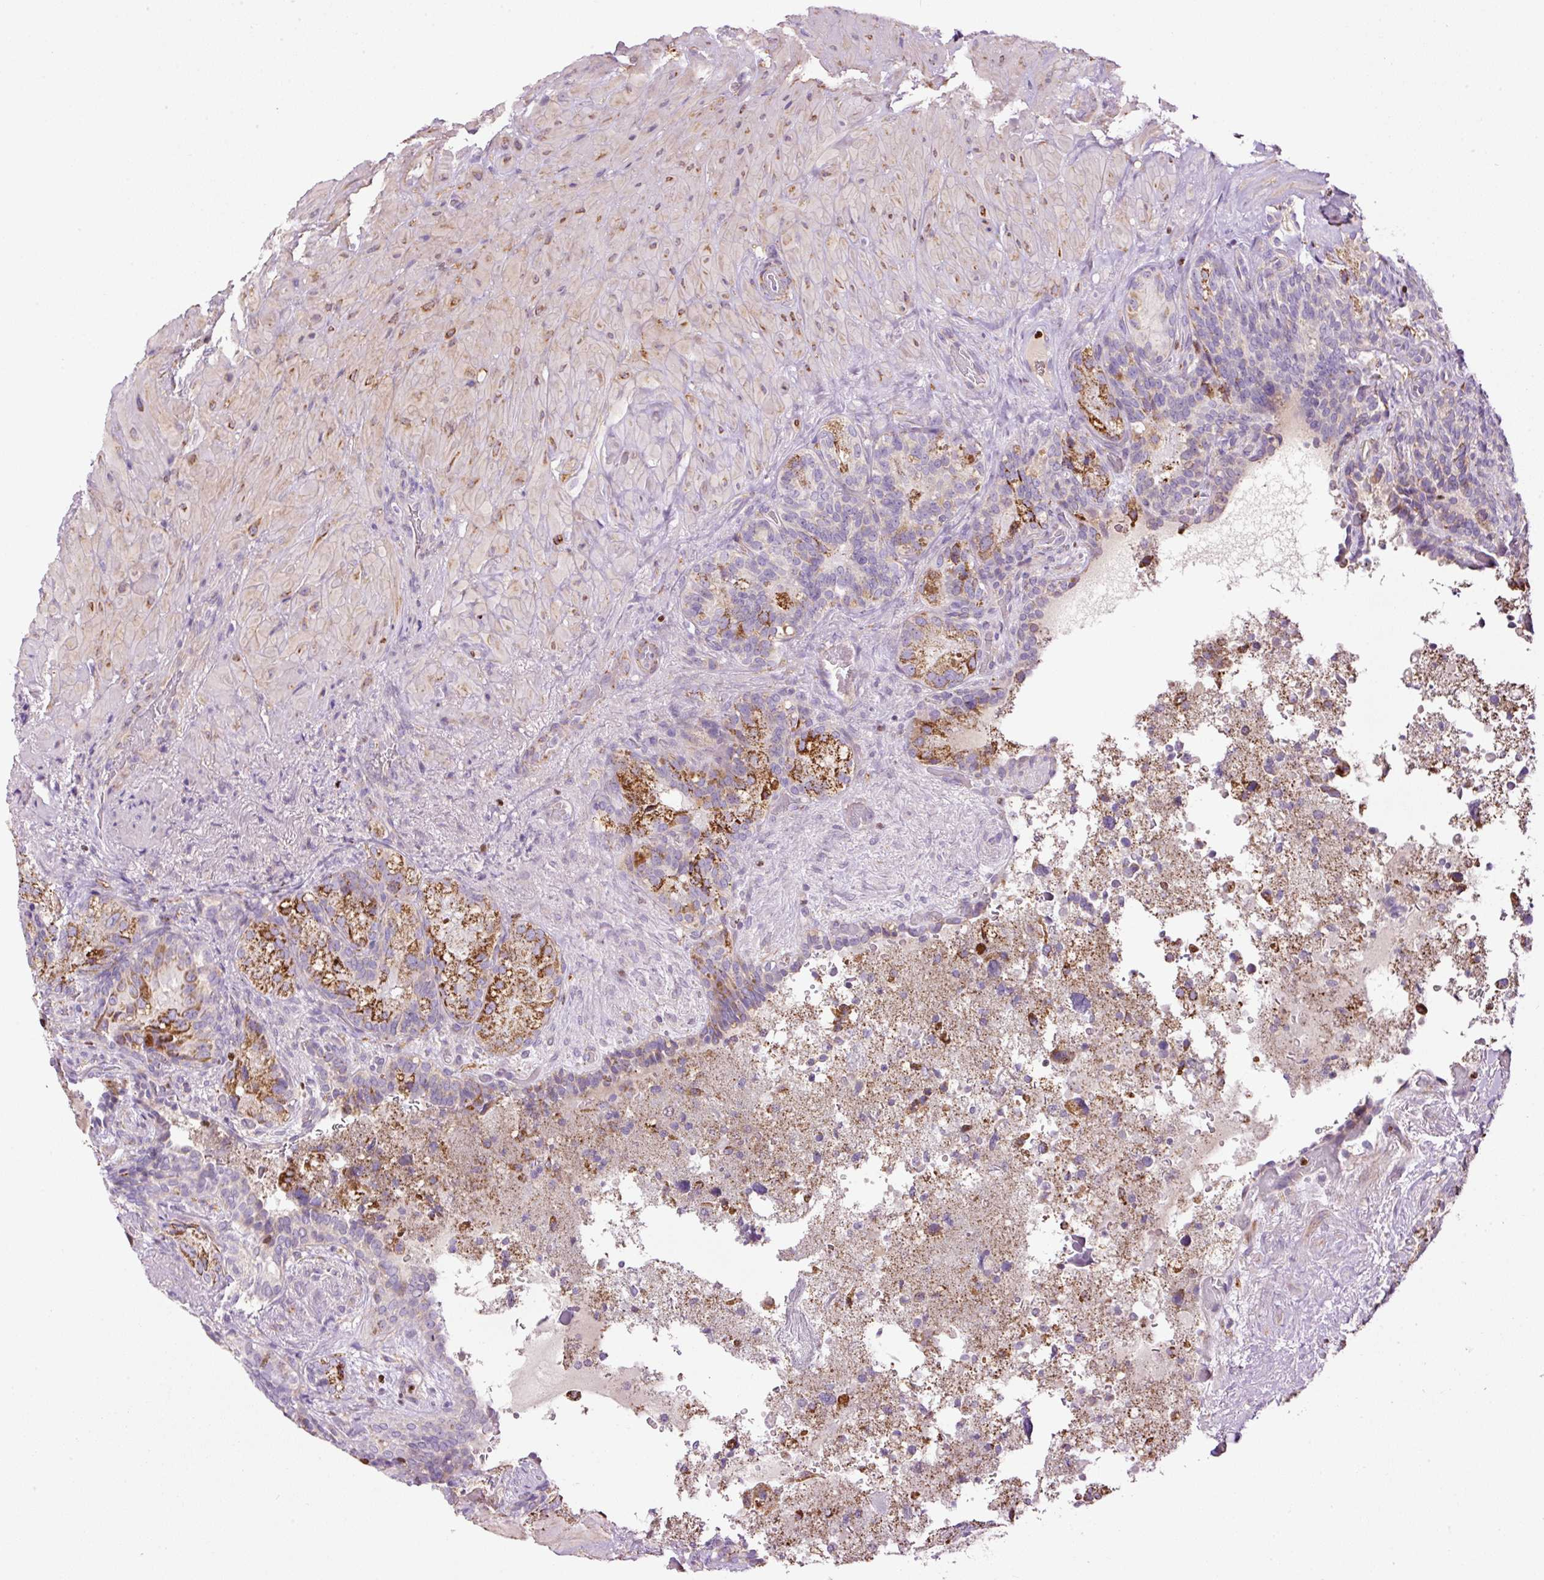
{"staining": {"intensity": "moderate", "quantity": "<25%", "location": "cytoplasmic/membranous"}, "tissue": "seminal vesicle", "cell_type": "Glandular cells", "image_type": "normal", "snomed": [{"axis": "morphology", "description": "Normal tissue, NOS"}, {"axis": "topography", "description": "Seminal veicle"}], "caption": "Immunohistochemical staining of unremarkable seminal vesicle exhibits <25% levels of moderate cytoplasmic/membranous protein staining in approximately <25% of glandular cells. (DAB IHC, brown staining for protein, blue staining for nuclei).", "gene": "TMEM8B", "patient": {"sex": "male", "age": 69}}